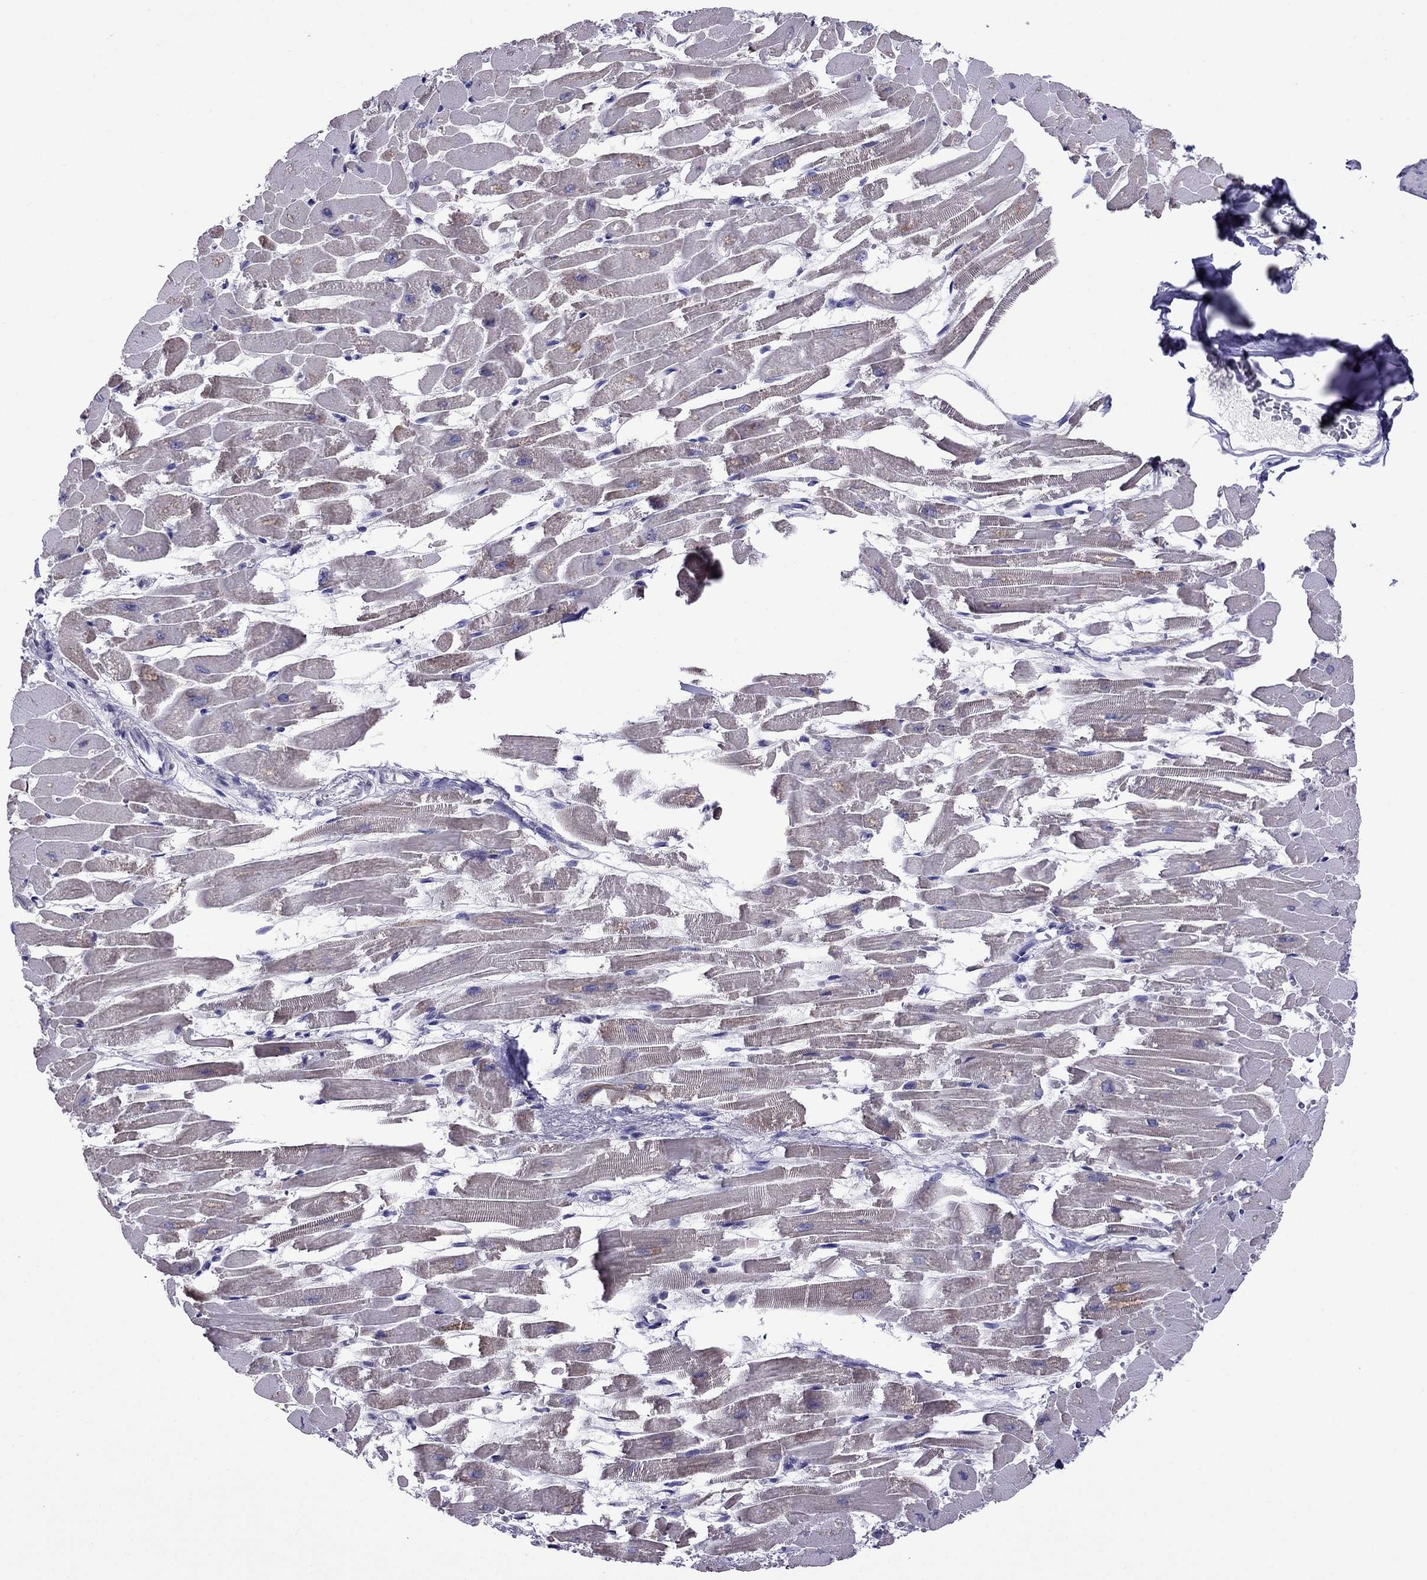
{"staining": {"intensity": "moderate", "quantity": "25%-75%", "location": "cytoplasmic/membranous"}, "tissue": "heart muscle", "cell_type": "Cardiomyocytes", "image_type": "normal", "snomed": [{"axis": "morphology", "description": "Normal tissue, NOS"}, {"axis": "topography", "description": "Heart"}], "caption": "Brown immunohistochemical staining in normal heart muscle demonstrates moderate cytoplasmic/membranous staining in approximately 25%-75% of cardiomyocytes.", "gene": "OXCT2", "patient": {"sex": "female", "age": 52}}